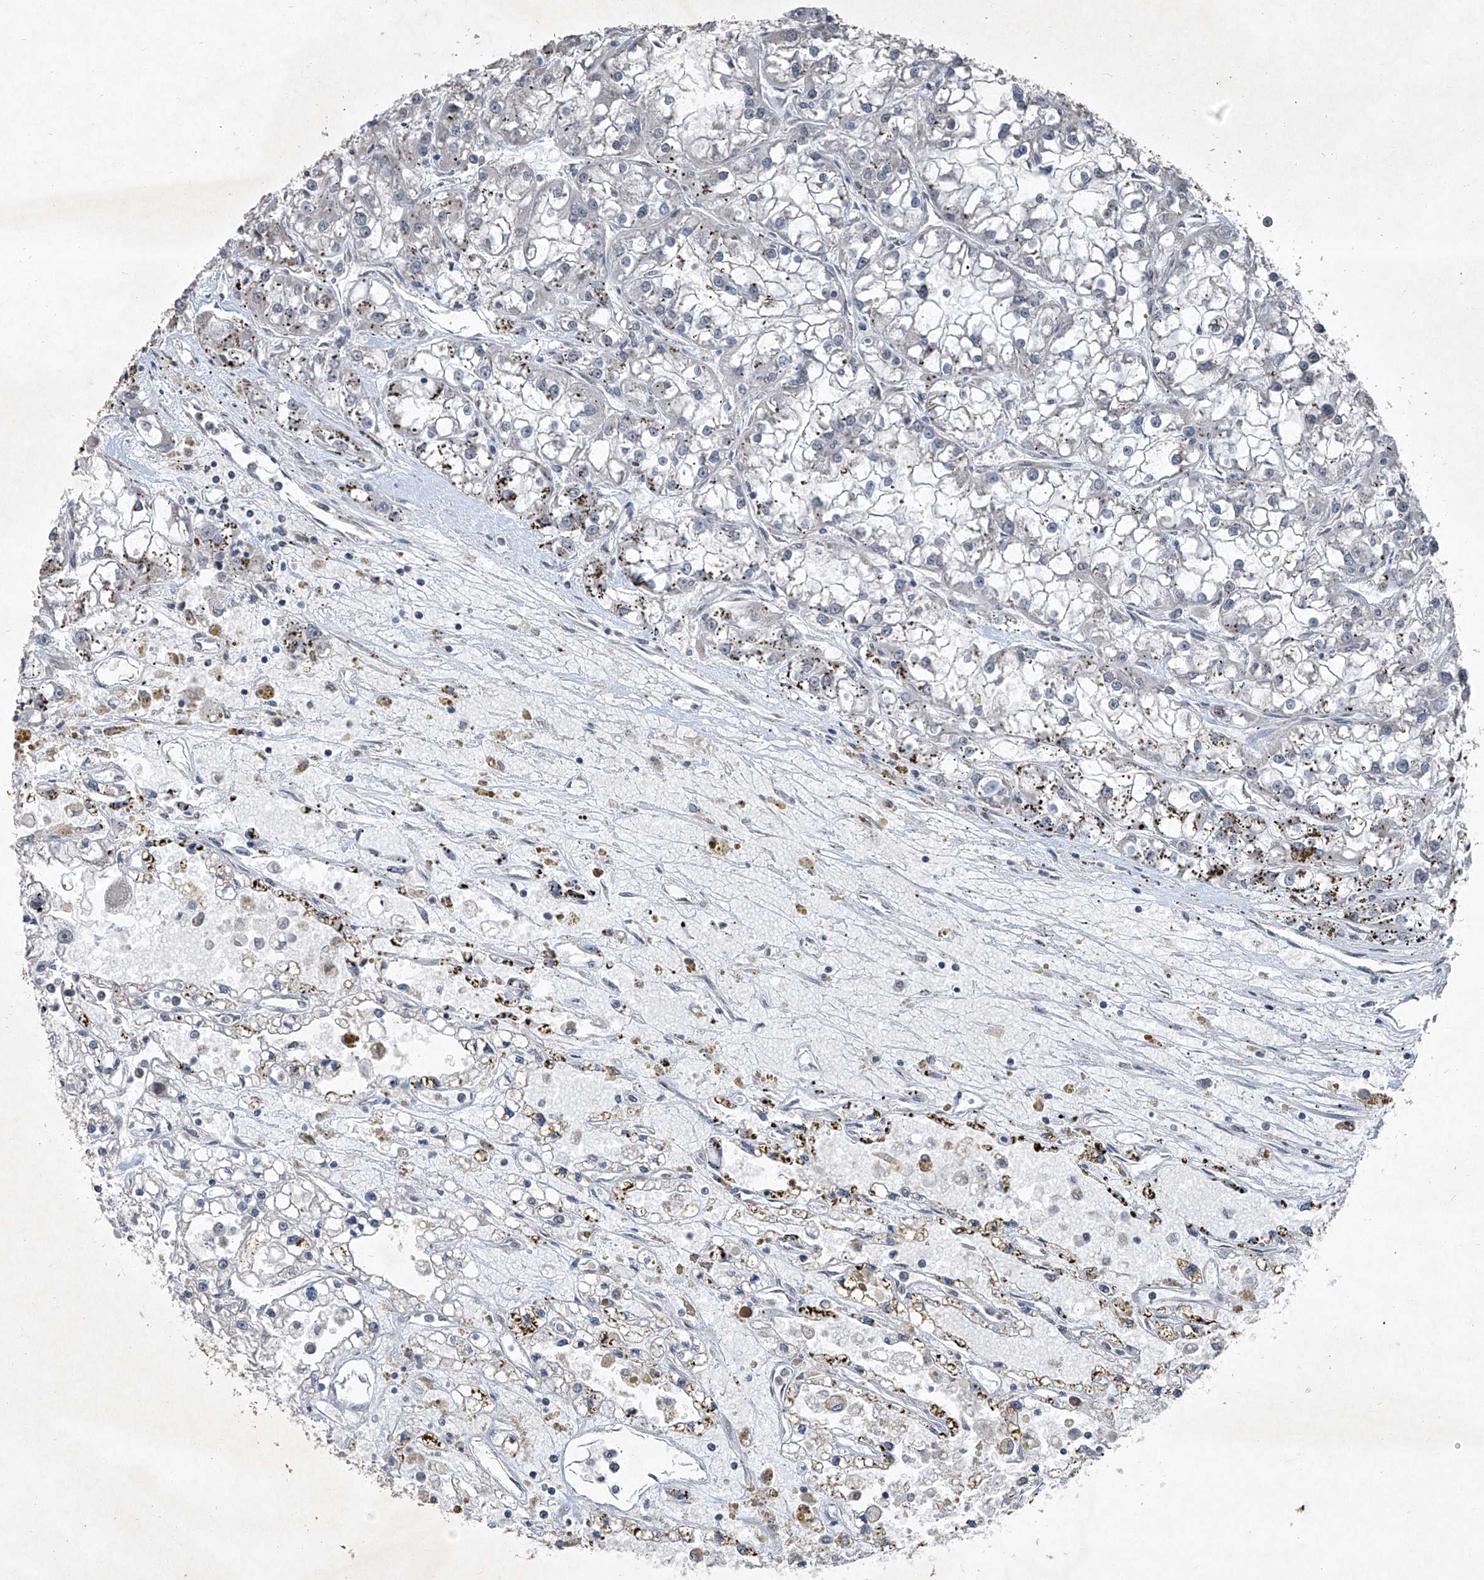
{"staining": {"intensity": "negative", "quantity": "none", "location": "none"}, "tissue": "renal cancer", "cell_type": "Tumor cells", "image_type": "cancer", "snomed": [{"axis": "morphology", "description": "Adenocarcinoma, NOS"}, {"axis": "topography", "description": "Kidney"}], "caption": "High power microscopy image of an immunohistochemistry (IHC) image of renal adenocarcinoma, revealing no significant staining in tumor cells.", "gene": "DDX39B", "patient": {"sex": "female", "age": 52}}